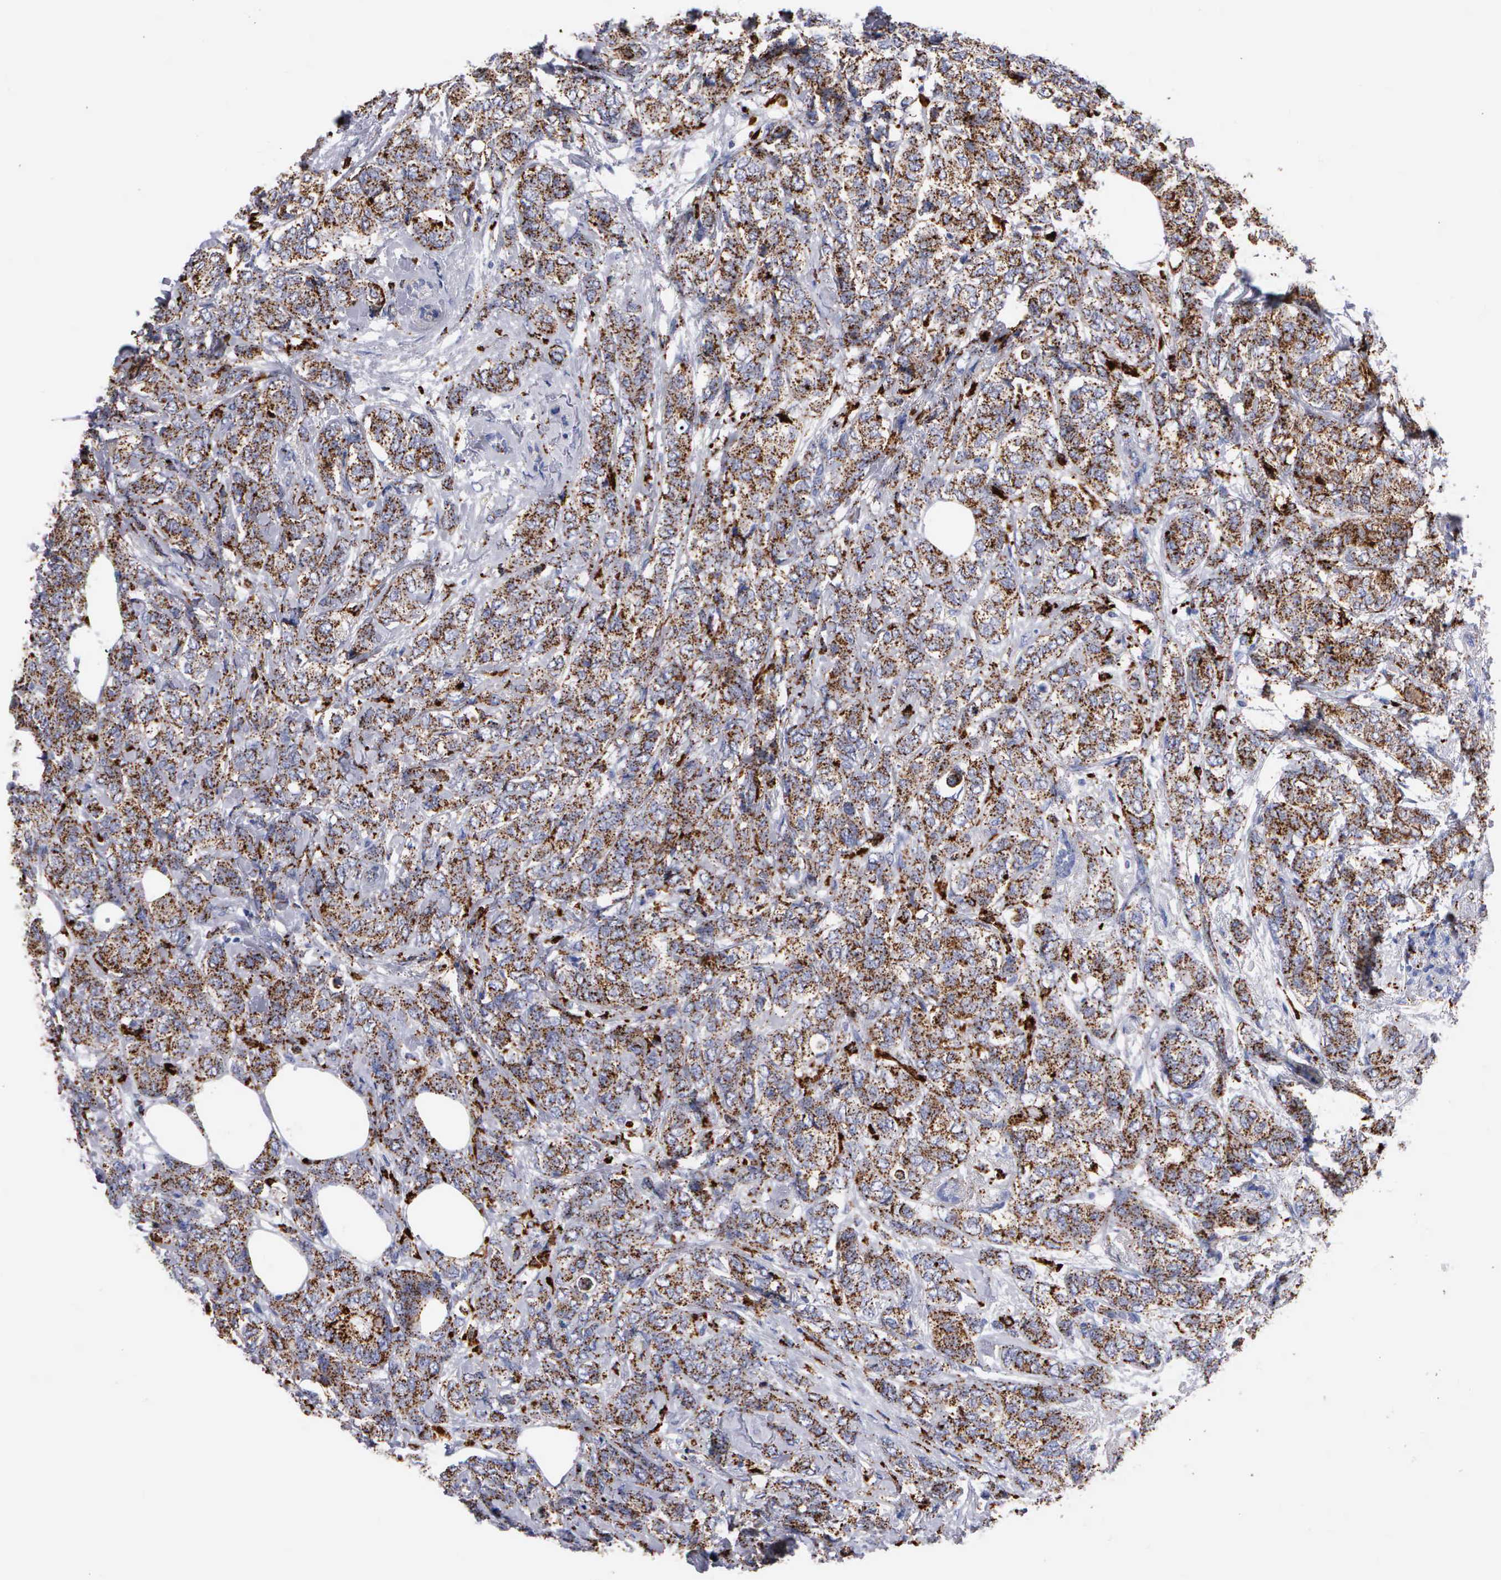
{"staining": {"intensity": "strong", "quantity": ">75%", "location": "cytoplasmic/membranous"}, "tissue": "breast cancer", "cell_type": "Tumor cells", "image_type": "cancer", "snomed": [{"axis": "morphology", "description": "Lobular carcinoma"}, {"axis": "topography", "description": "Breast"}], "caption": "Immunohistochemistry (IHC) image of neoplastic tissue: breast cancer stained using immunohistochemistry shows high levels of strong protein expression localized specifically in the cytoplasmic/membranous of tumor cells, appearing as a cytoplasmic/membranous brown color.", "gene": "CTSH", "patient": {"sex": "female", "age": 60}}